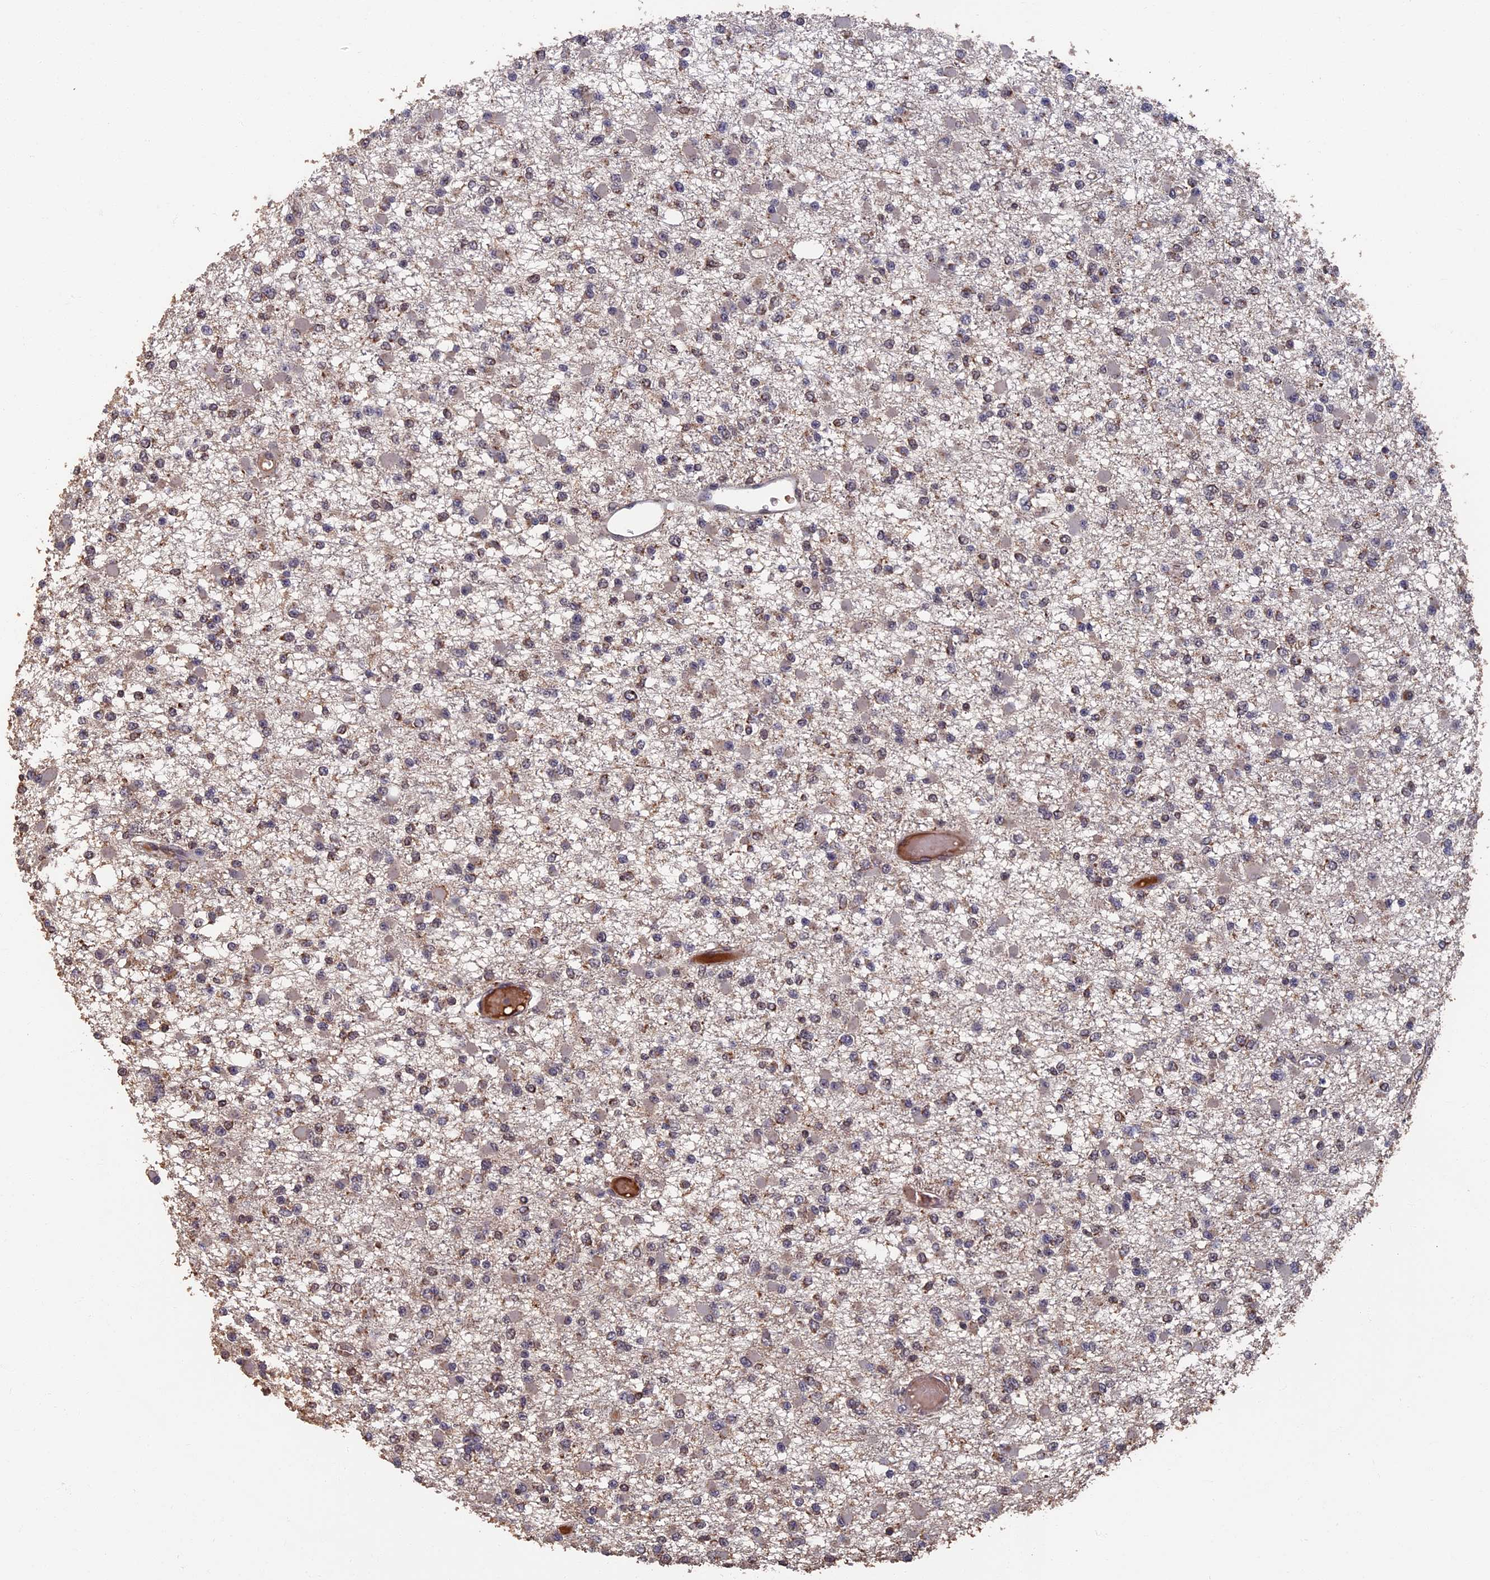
{"staining": {"intensity": "weak", "quantity": "<25%", "location": "cytoplasmic/membranous"}, "tissue": "glioma", "cell_type": "Tumor cells", "image_type": "cancer", "snomed": [{"axis": "morphology", "description": "Glioma, malignant, Low grade"}, {"axis": "topography", "description": "Brain"}], "caption": "Tumor cells are negative for protein expression in human glioma.", "gene": "RASGRF1", "patient": {"sex": "female", "age": 22}}